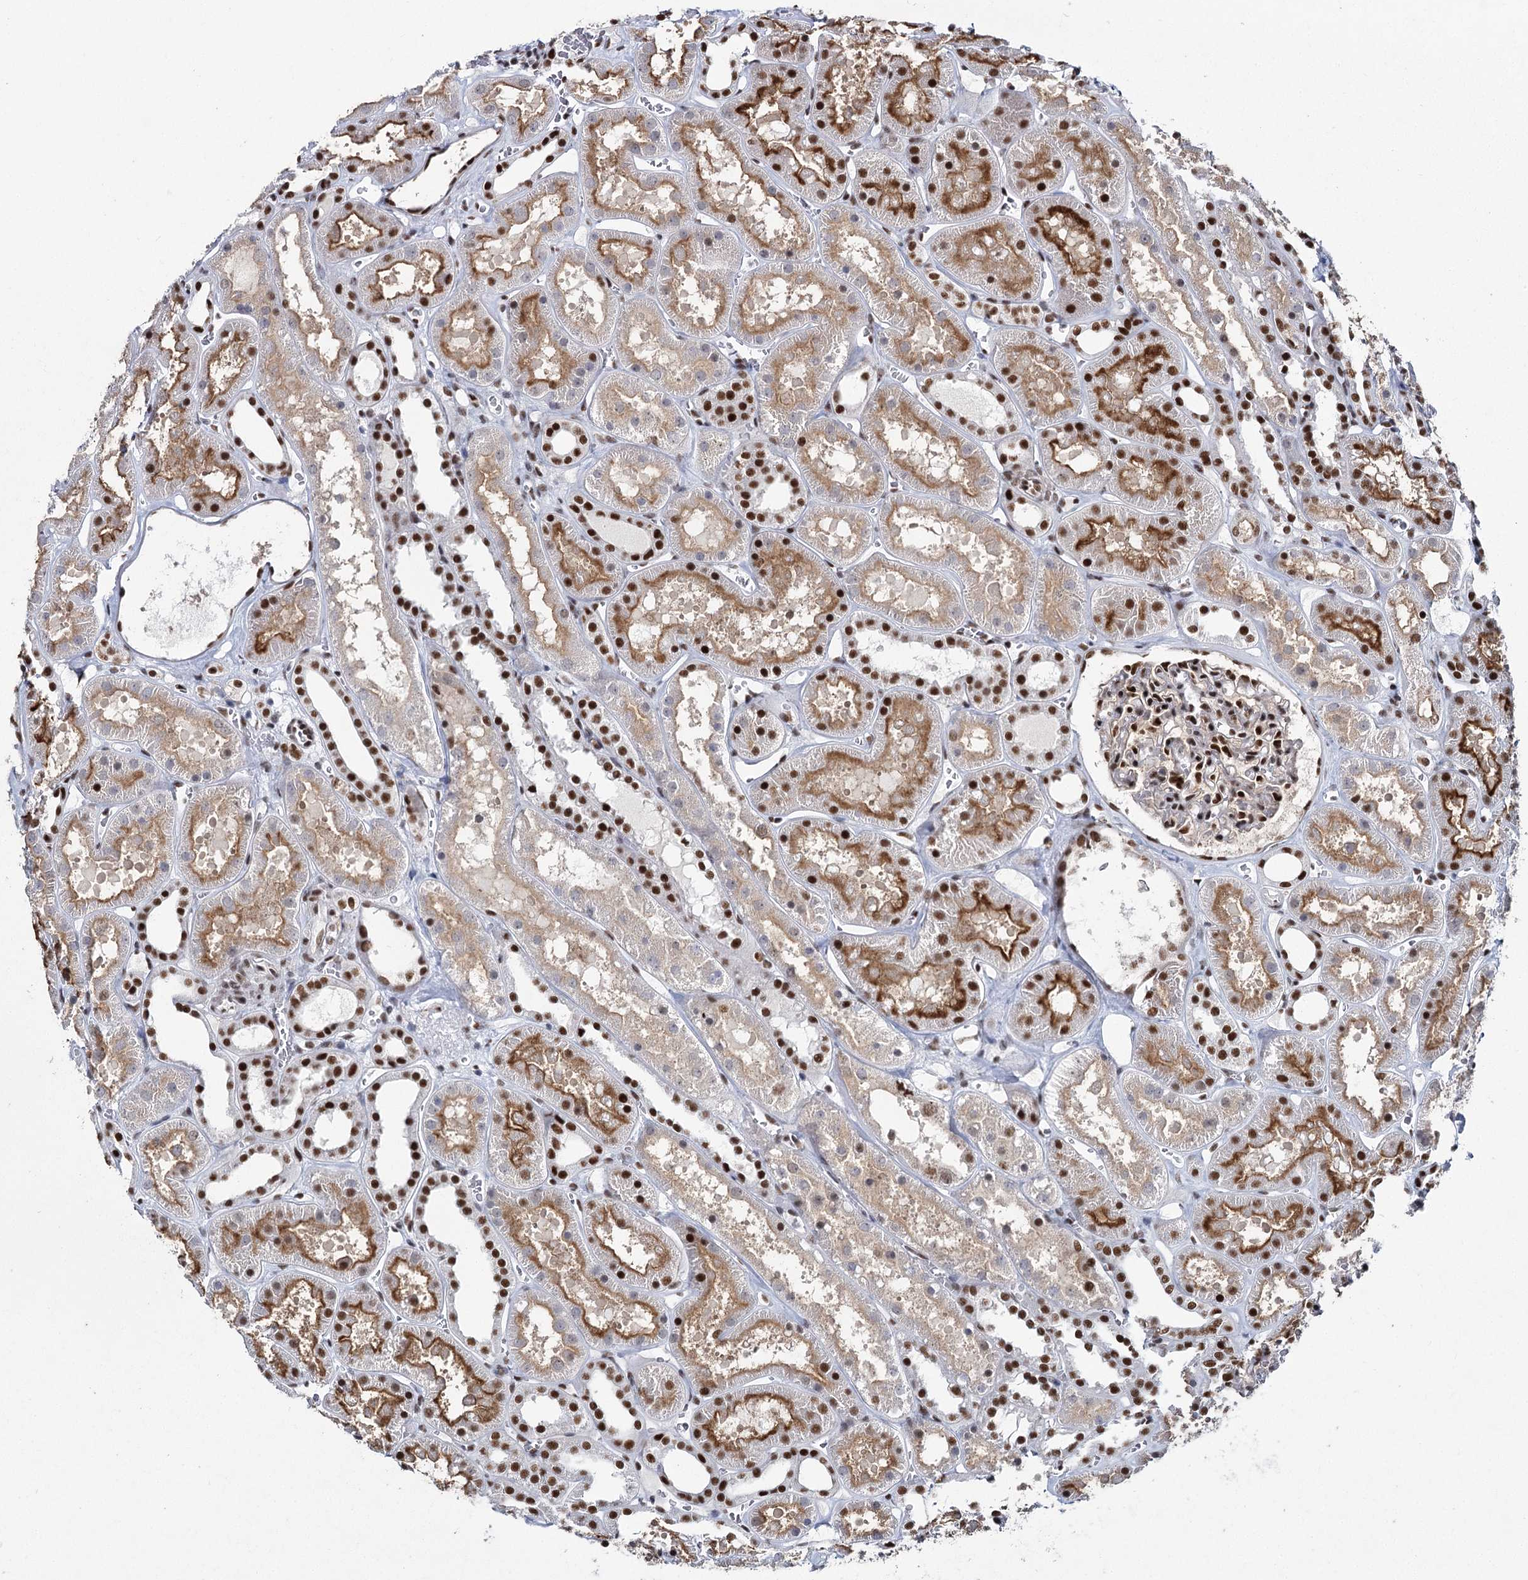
{"staining": {"intensity": "strong", "quantity": ">75%", "location": "nuclear"}, "tissue": "kidney", "cell_type": "Cells in glomeruli", "image_type": "normal", "snomed": [{"axis": "morphology", "description": "Normal tissue, NOS"}, {"axis": "topography", "description": "Kidney"}], "caption": "Strong nuclear protein positivity is identified in about >75% of cells in glomeruli in kidney.", "gene": "SCAF8", "patient": {"sex": "female", "age": 41}}